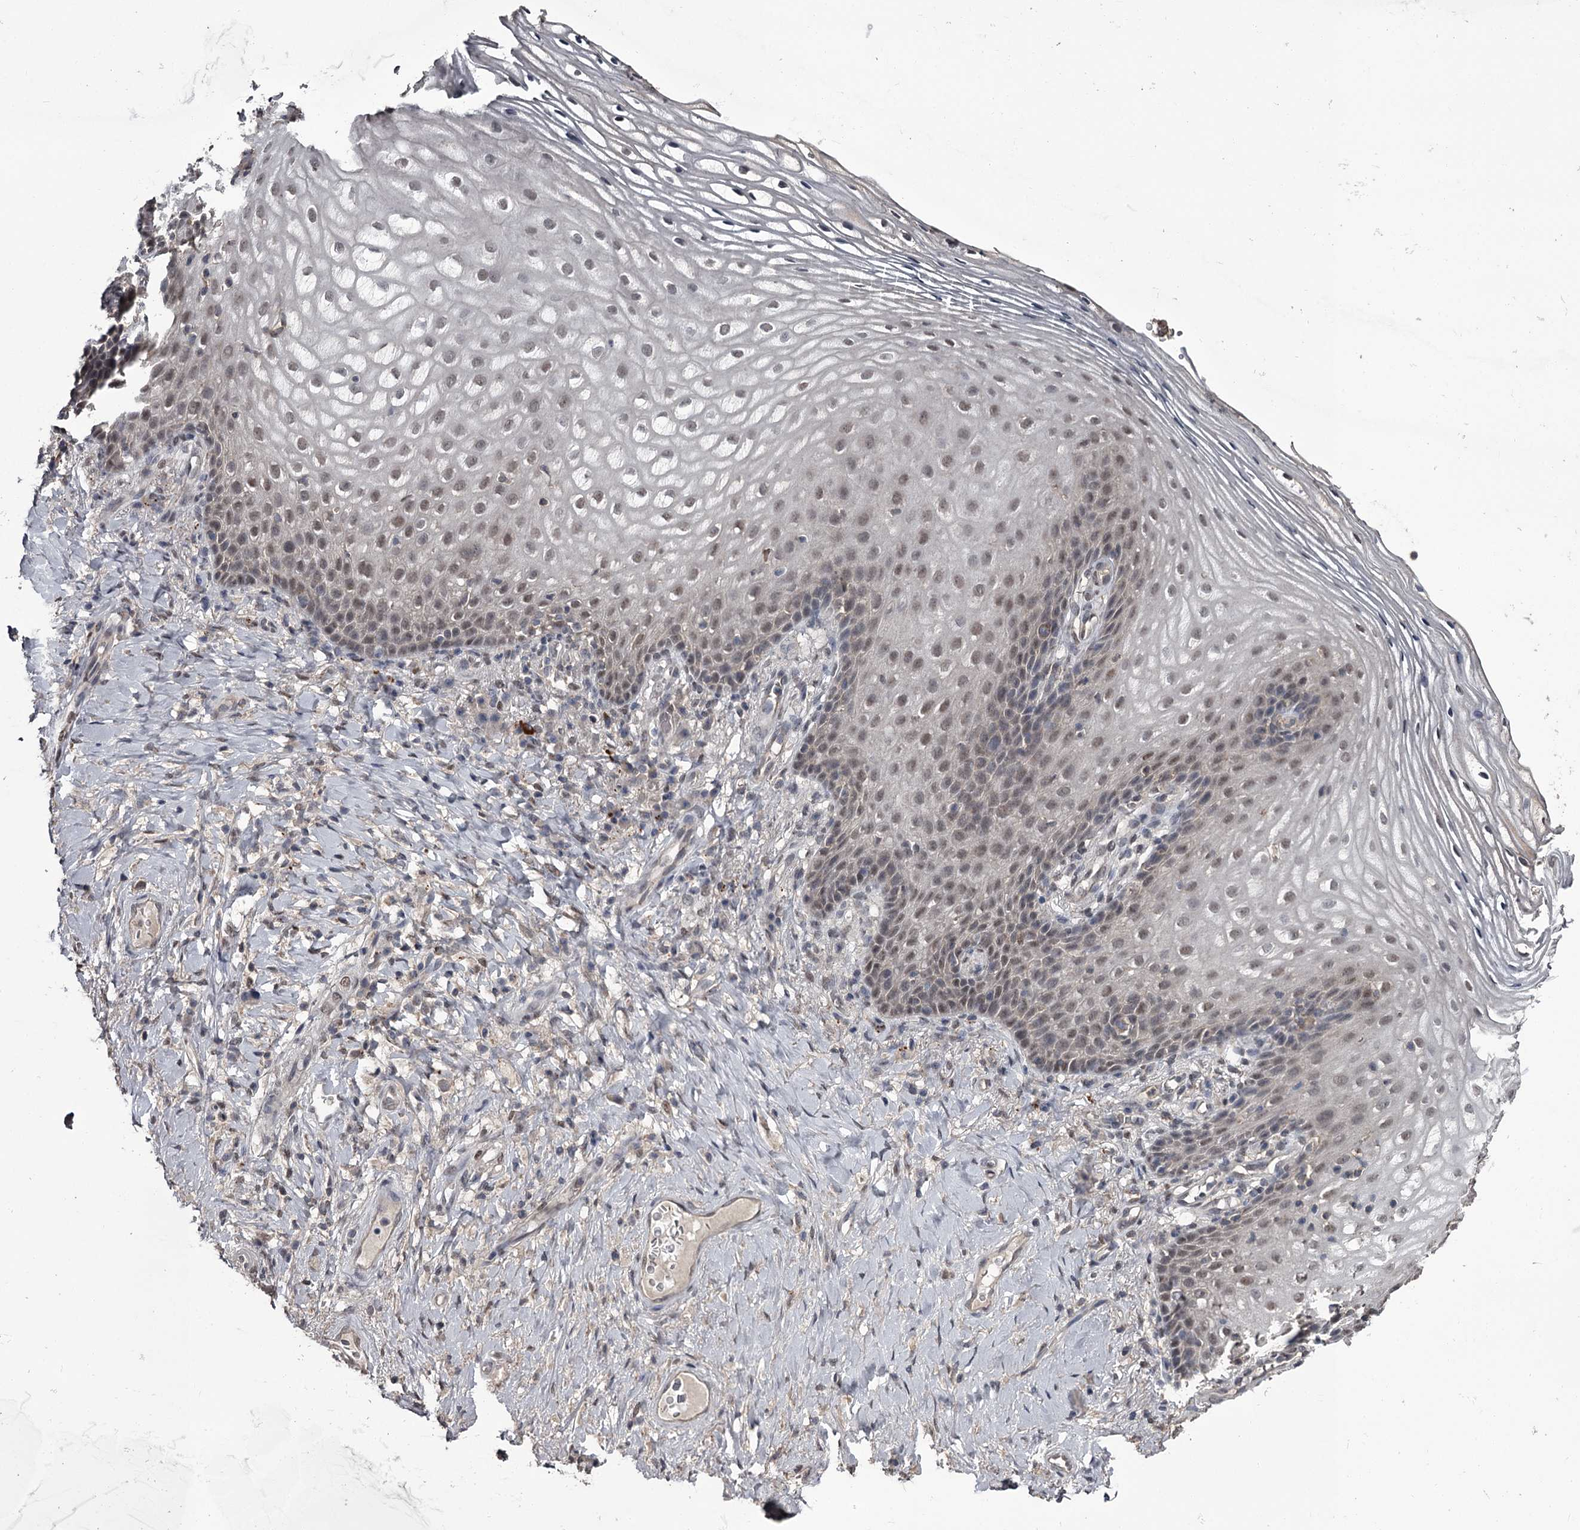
{"staining": {"intensity": "weak", "quantity": "25%-75%", "location": "nuclear"}, "tissue": "vagina", "cell_type": "Squamous epithelial cells", "image_type": "normal", "snomed": [{"axis": "morphology", "description": "Normal tissue, NOS"}, {"axis": "topography", "description": "Vagina"}], "caption": "Human vagina stained with a brown dye reveals weak nuclear positive staining in approximately 25%-75% of squamous epithelial cells.", "gene": "PRPF40B", "patient": {"sex": "female", "age": 60}}